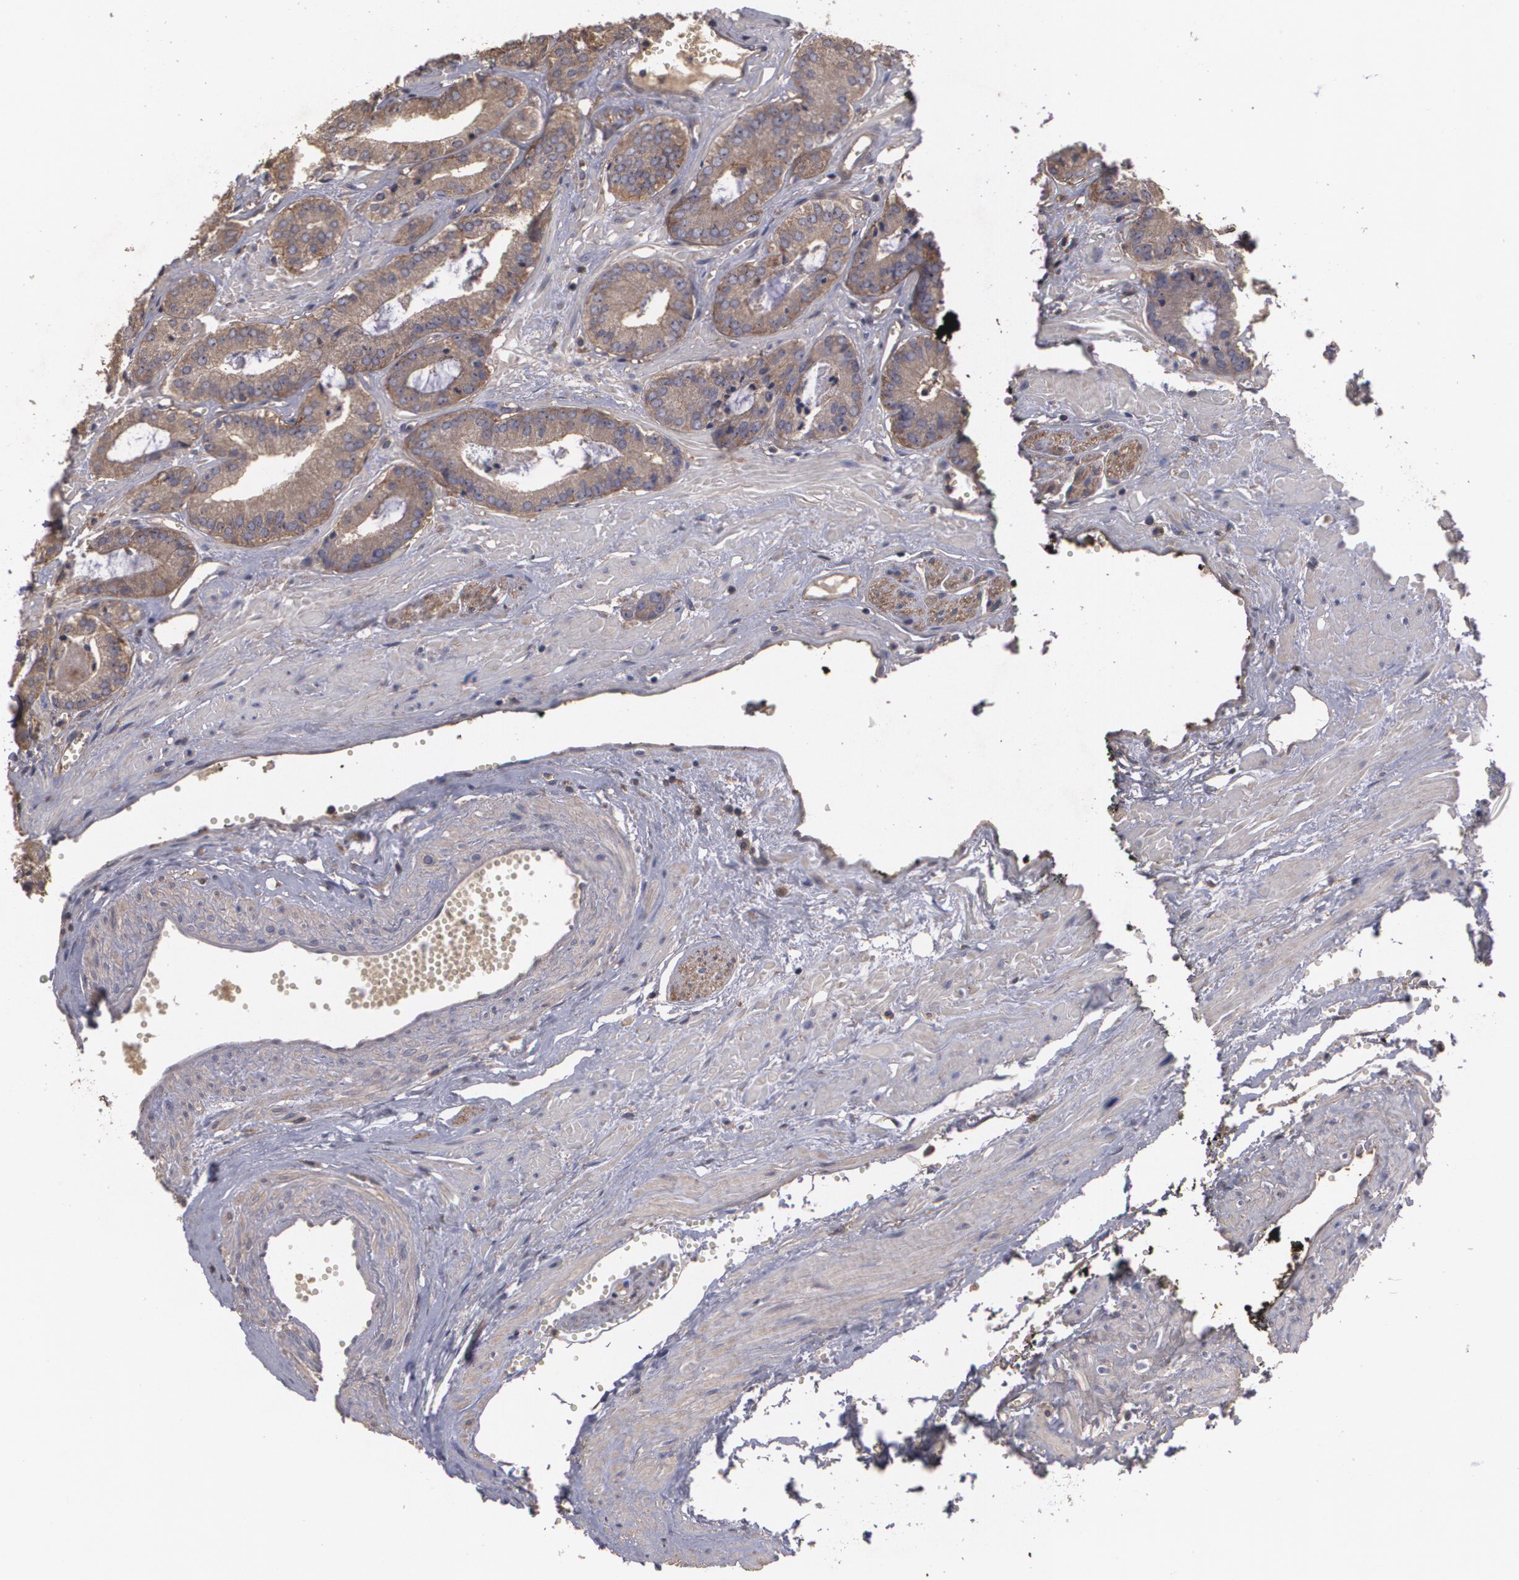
{"staining": {"intensity": "moderate", "quantity": ">75%", "location": "cytoplasmic/membranous"}, "tissue": "prostate cancer", "cell_type": "Tumor cells", "image_type": "cancer", "snomed": [{"axis": "morphology", "description": "Adenocarcinoma, High grade"}, {"axis": "topography", "description": "Prostate"}], "caption": "An immunohistochemistry (IHC) histopathology image of tumor tissue is shown. Protein staining in brown highlights moderate cytoplasmic/membranous positivity in prostate cancer (adenocarcinoma (high-grade)) within tumor cells.", "gene": "HRAS", "patient": {"sex": "male", "age": 56}}